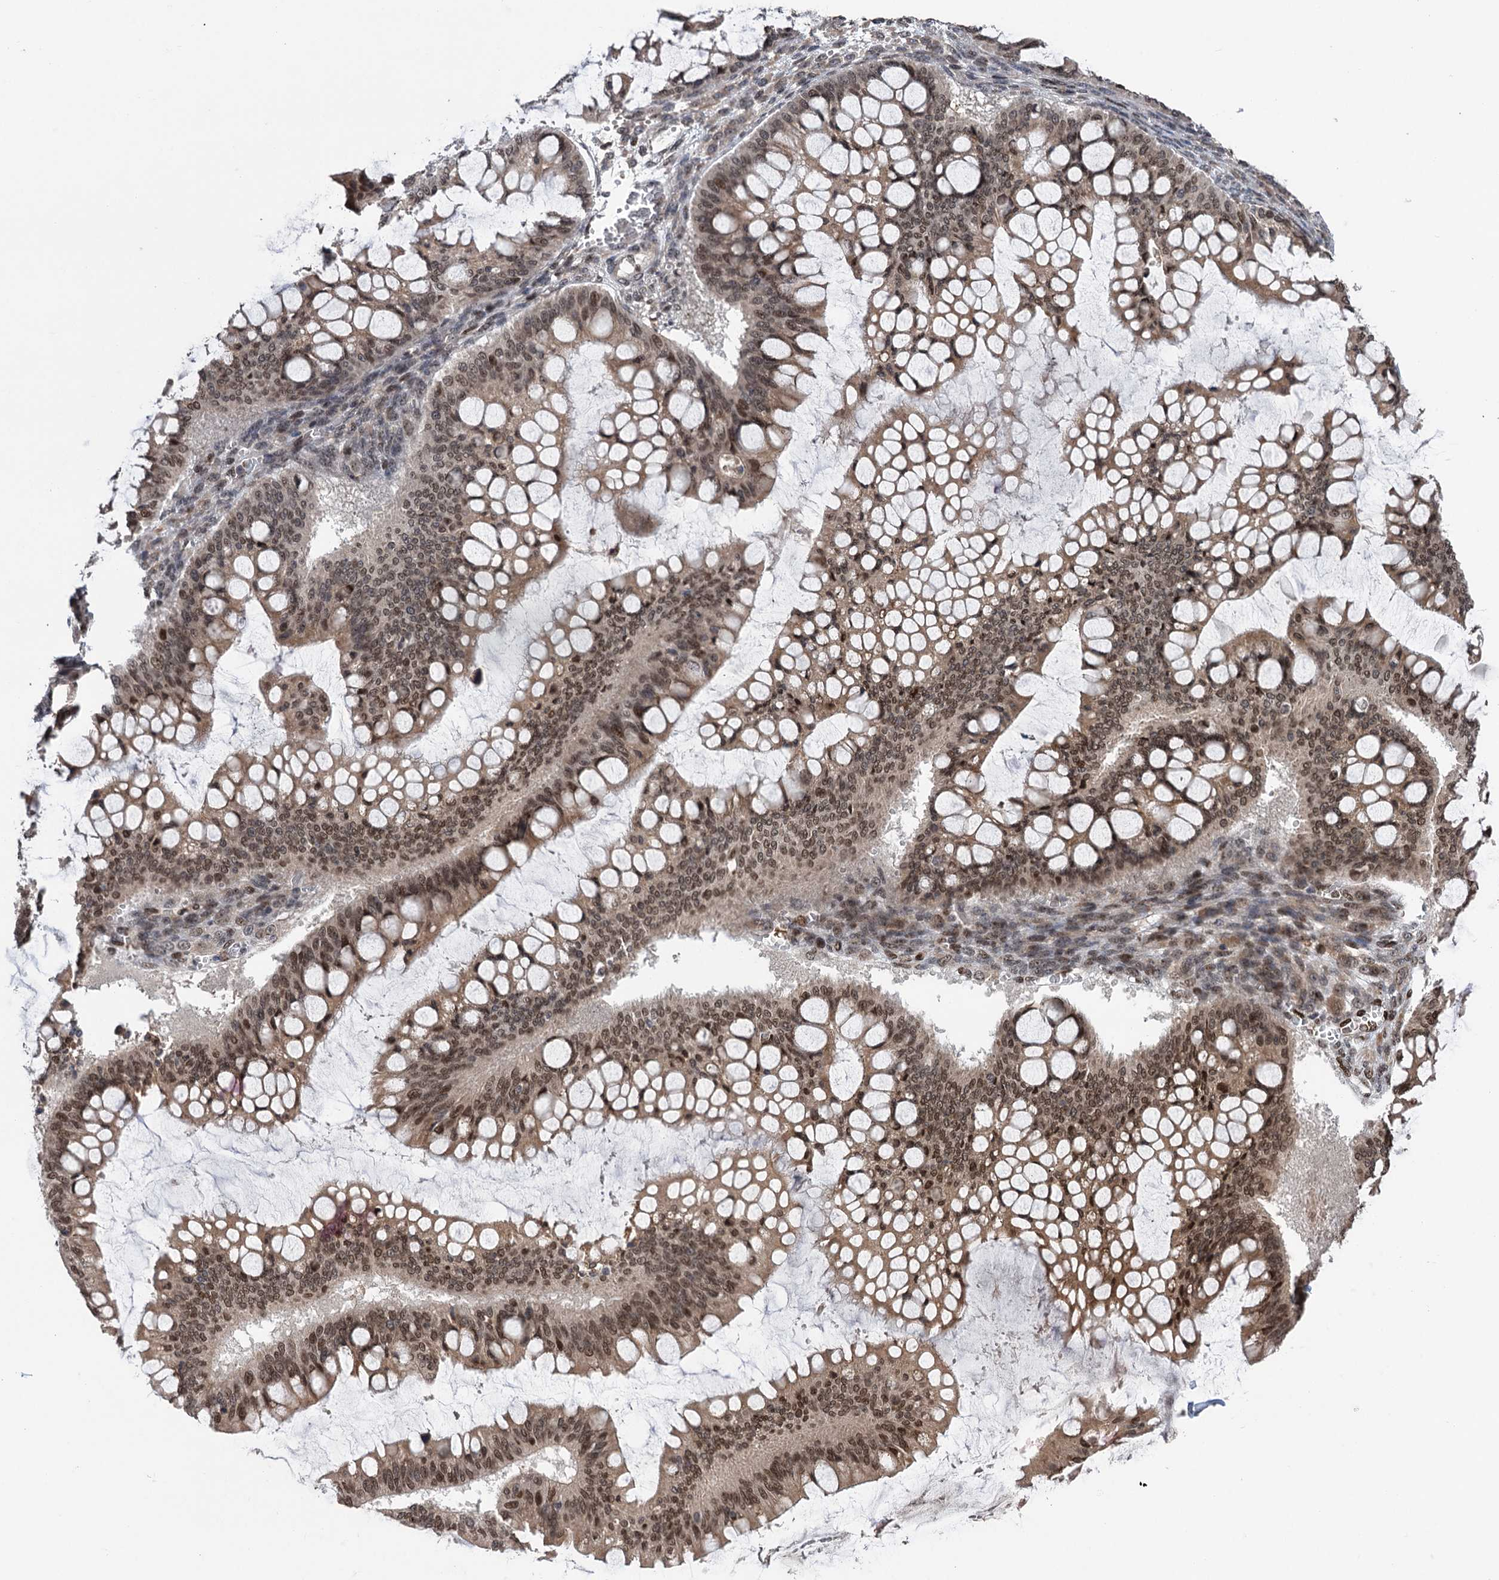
{"staining": {"intensity": "moderate", "quantity": ">75%", "location": "nuclear"}, "tissue": "ovarian cancer", "cell_type": "Tumor cells", "image_type": "cancer", "snomed": [{"axis": "morphology", "description": "Cystadenocarcinoma, mucinous, NOS"}, {"axis": "topography", "description": "Ovary"}], "caption": "A photomicrograph showing moderate nuclear positivity in about >75% of tumor cells in ovarian cancer, as visualized by brown immunohistochemical staining.", "gene": "MESD", "patient": {"sex": "female", "age": 73}}